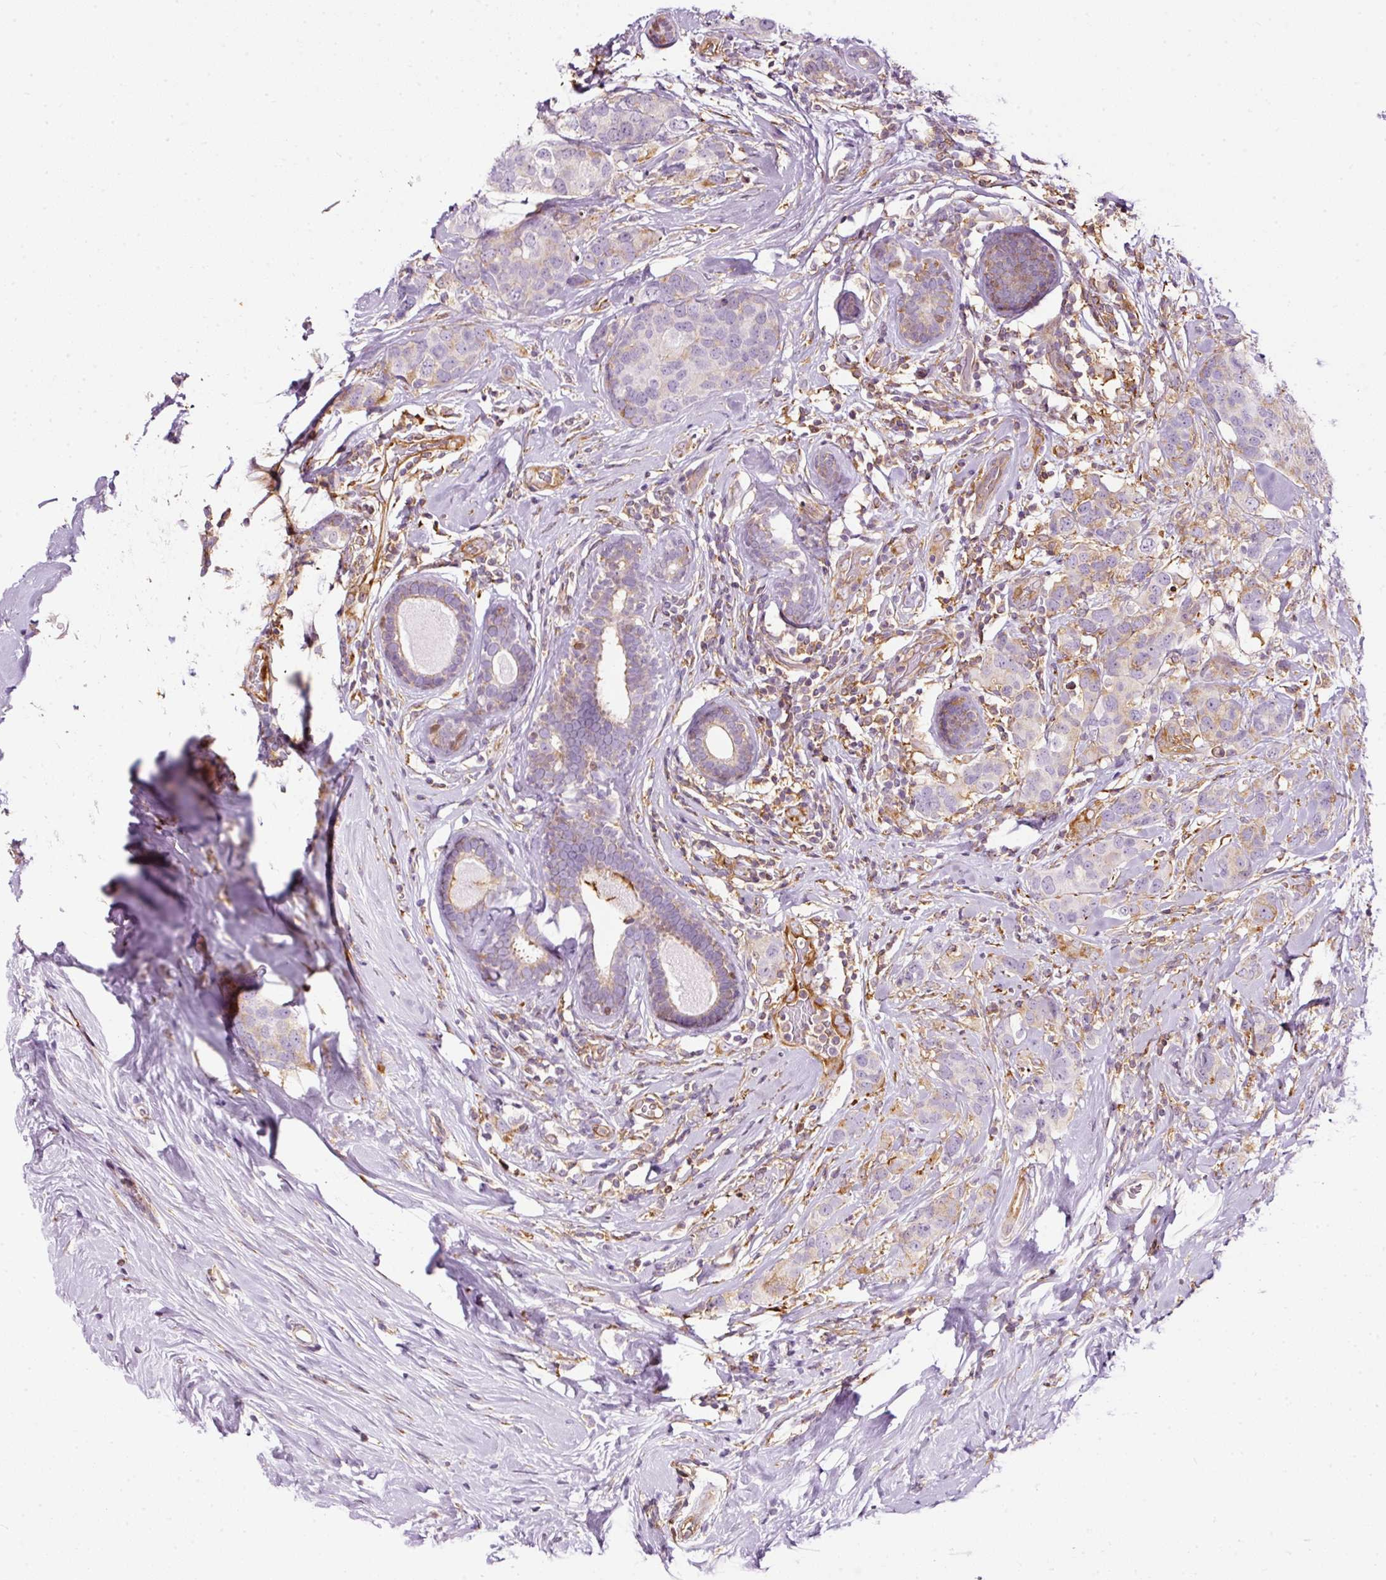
{"staining": {"intensity": "weak", "quantity": "25%-75%", "location": "cytoplasmic/membranous"}, "tissue": "breast cancer", "cell_type": "Tumor cells", "image_type": "cancer", "snomed": [{"axis": "morphology", "description": "Lobular carcinoma"}, {"axis": "topography", "description": "Breast"}], "caption": "Human breast cancer (lobular carcinoma) stained for a protein (brown) exhibits weak cytoplasmic/membranous positive expression in about 25%-75% of tumor cells.", "gene": "SCNM1", "patient": {"sex": "female", "age": 59}}